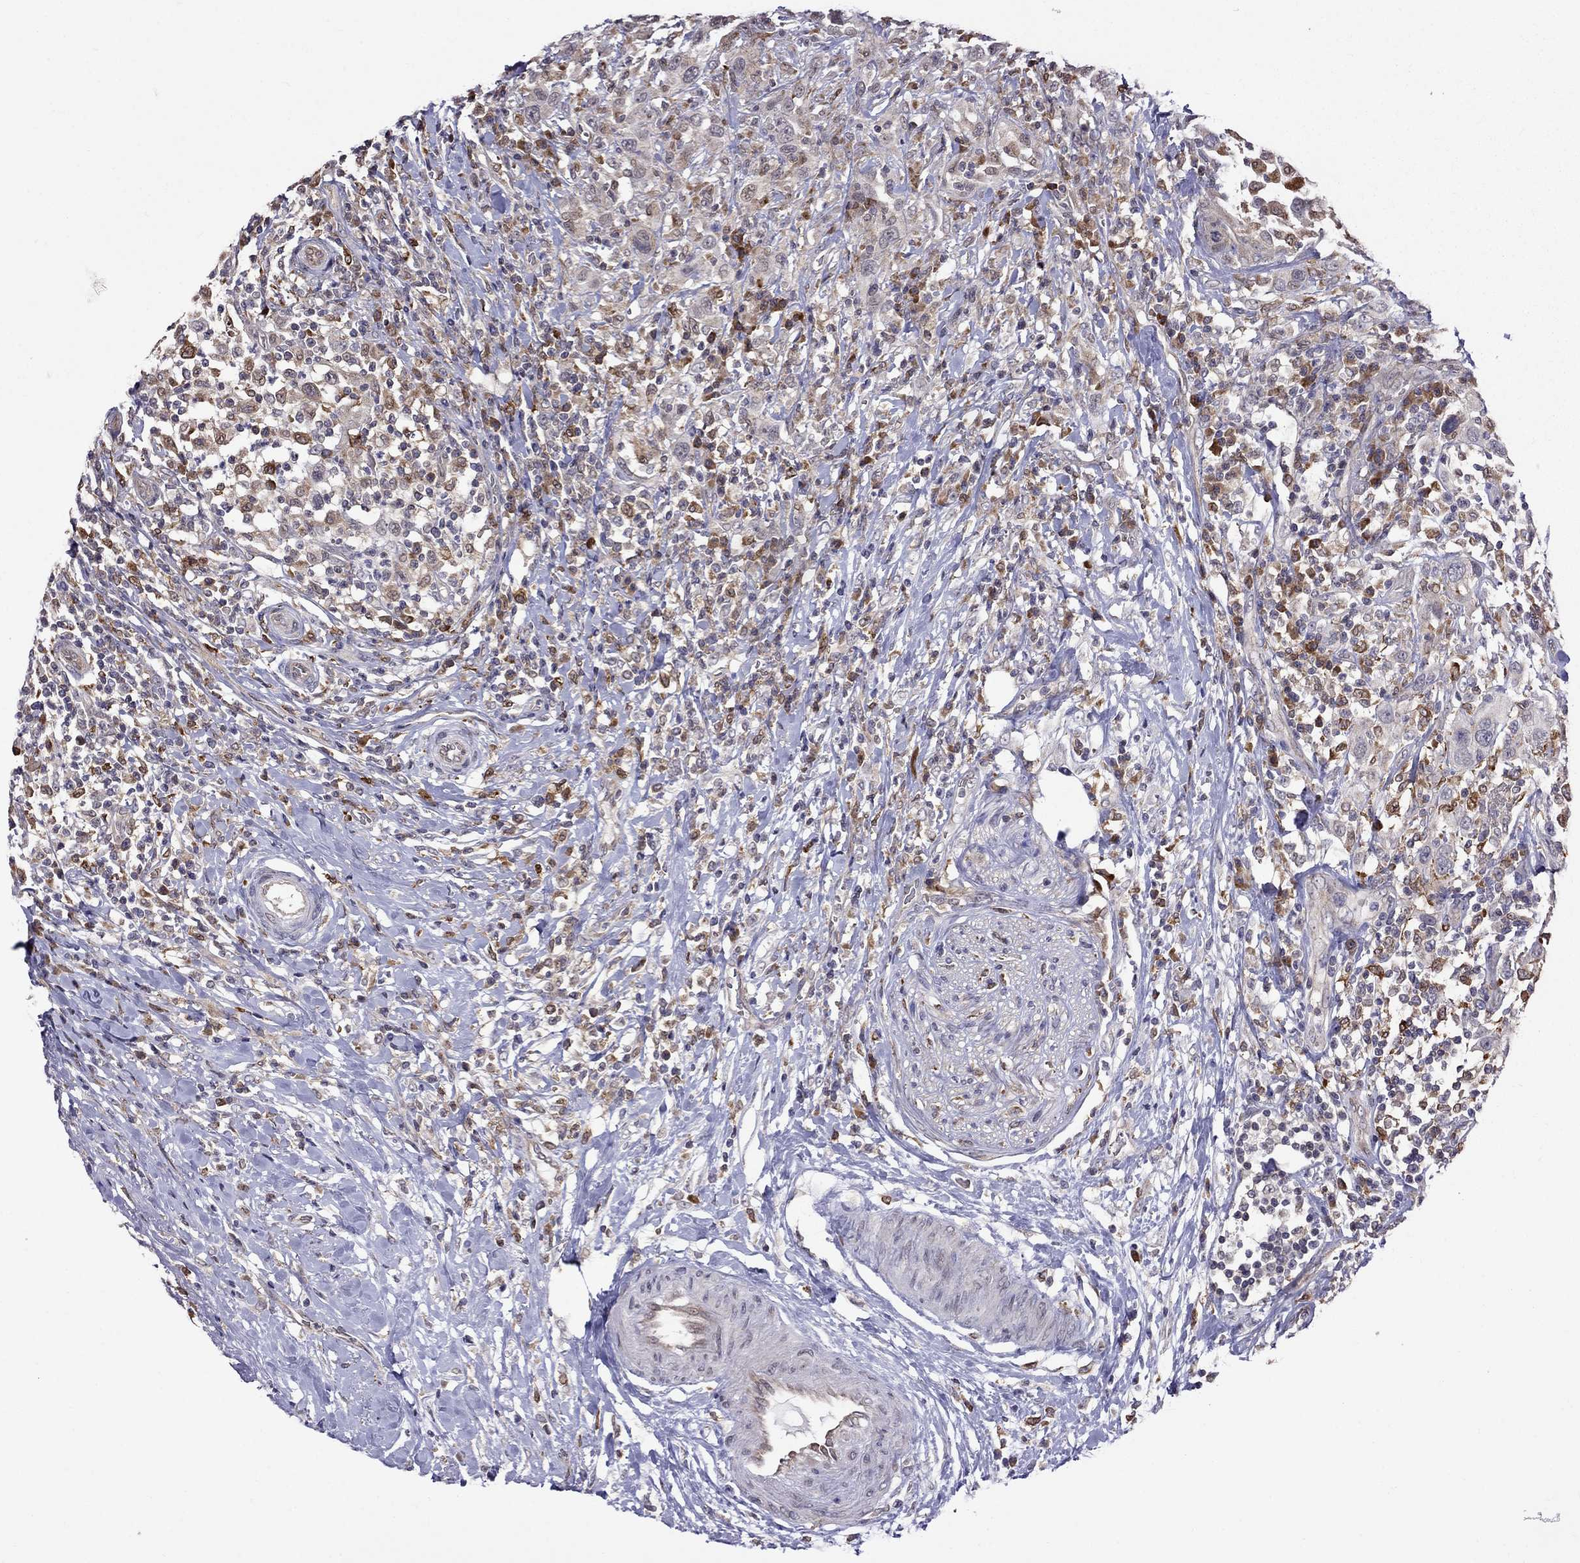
{"staining": {"intensity": "weak", "quantity": "<25%", "location": "cytoplasmic/membranous"}, "tissue": "urothelial cancer", "cell_type": "Tumor cells", "image_type": "cancer", "snomed": [{"axis": "morphology", "description": "Urothelial carcinoma, NOS"}, {"axis": "morphology", "description": "Urothelial carcinoma, High grade"}, {"axis": "topography", "description": "Urinary bladder"}], "caption": "Immunohistochemistry micrograph of neoplastic tissue: human high-grade urothelial carcinoma stained with DAB (3,3'-diaminobenzidine) reveals no significant protein staining in tumor cells.", "gene": "ADAM28", "patient": {"sex": "female", "age": 64}}